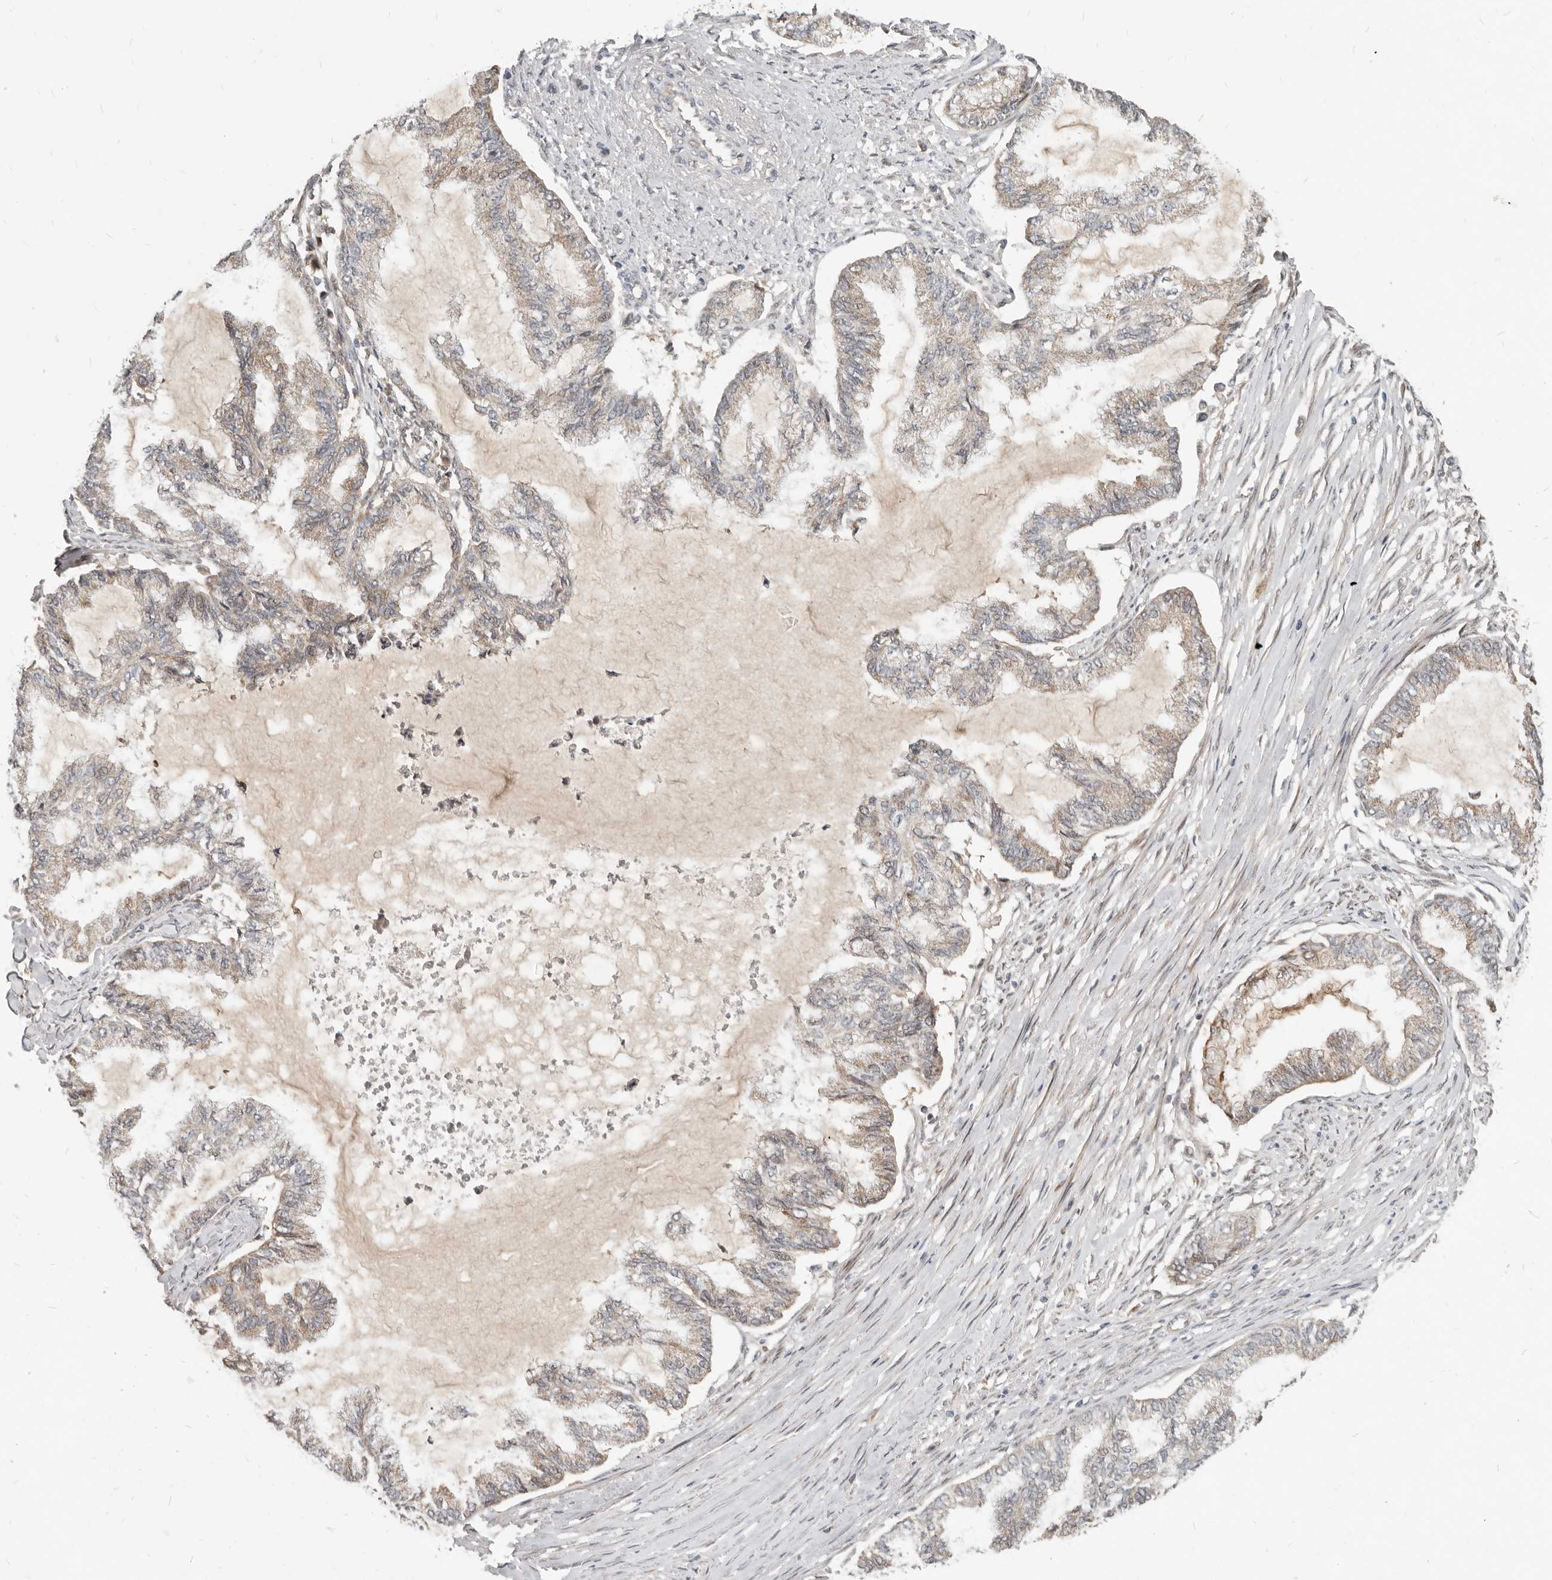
{"staining": {"intensity": "weak", "quantity": ">75%", "location": "cytoplasmic/membranous"}, "tissue": "endometrial cancer", "cell_type": "Tumor cells", "image_type": "cancer", "snomed": [{"axis": "morphology", "description": "Adenocarcinoma, NOS"}, {"axis": "topography", "description": "Endometrium"}], "caption": "Immunohistochemical staining of human endometrial adenocarcinoma demonstrates weak cytoplasmic/membranous protein positivity in about >75% of tumor cells. (DAB = brown stain, brightfield microscopy at high magnification).", "gene": "NPY4R", "patient": {"sex": "female", "age": 86}}